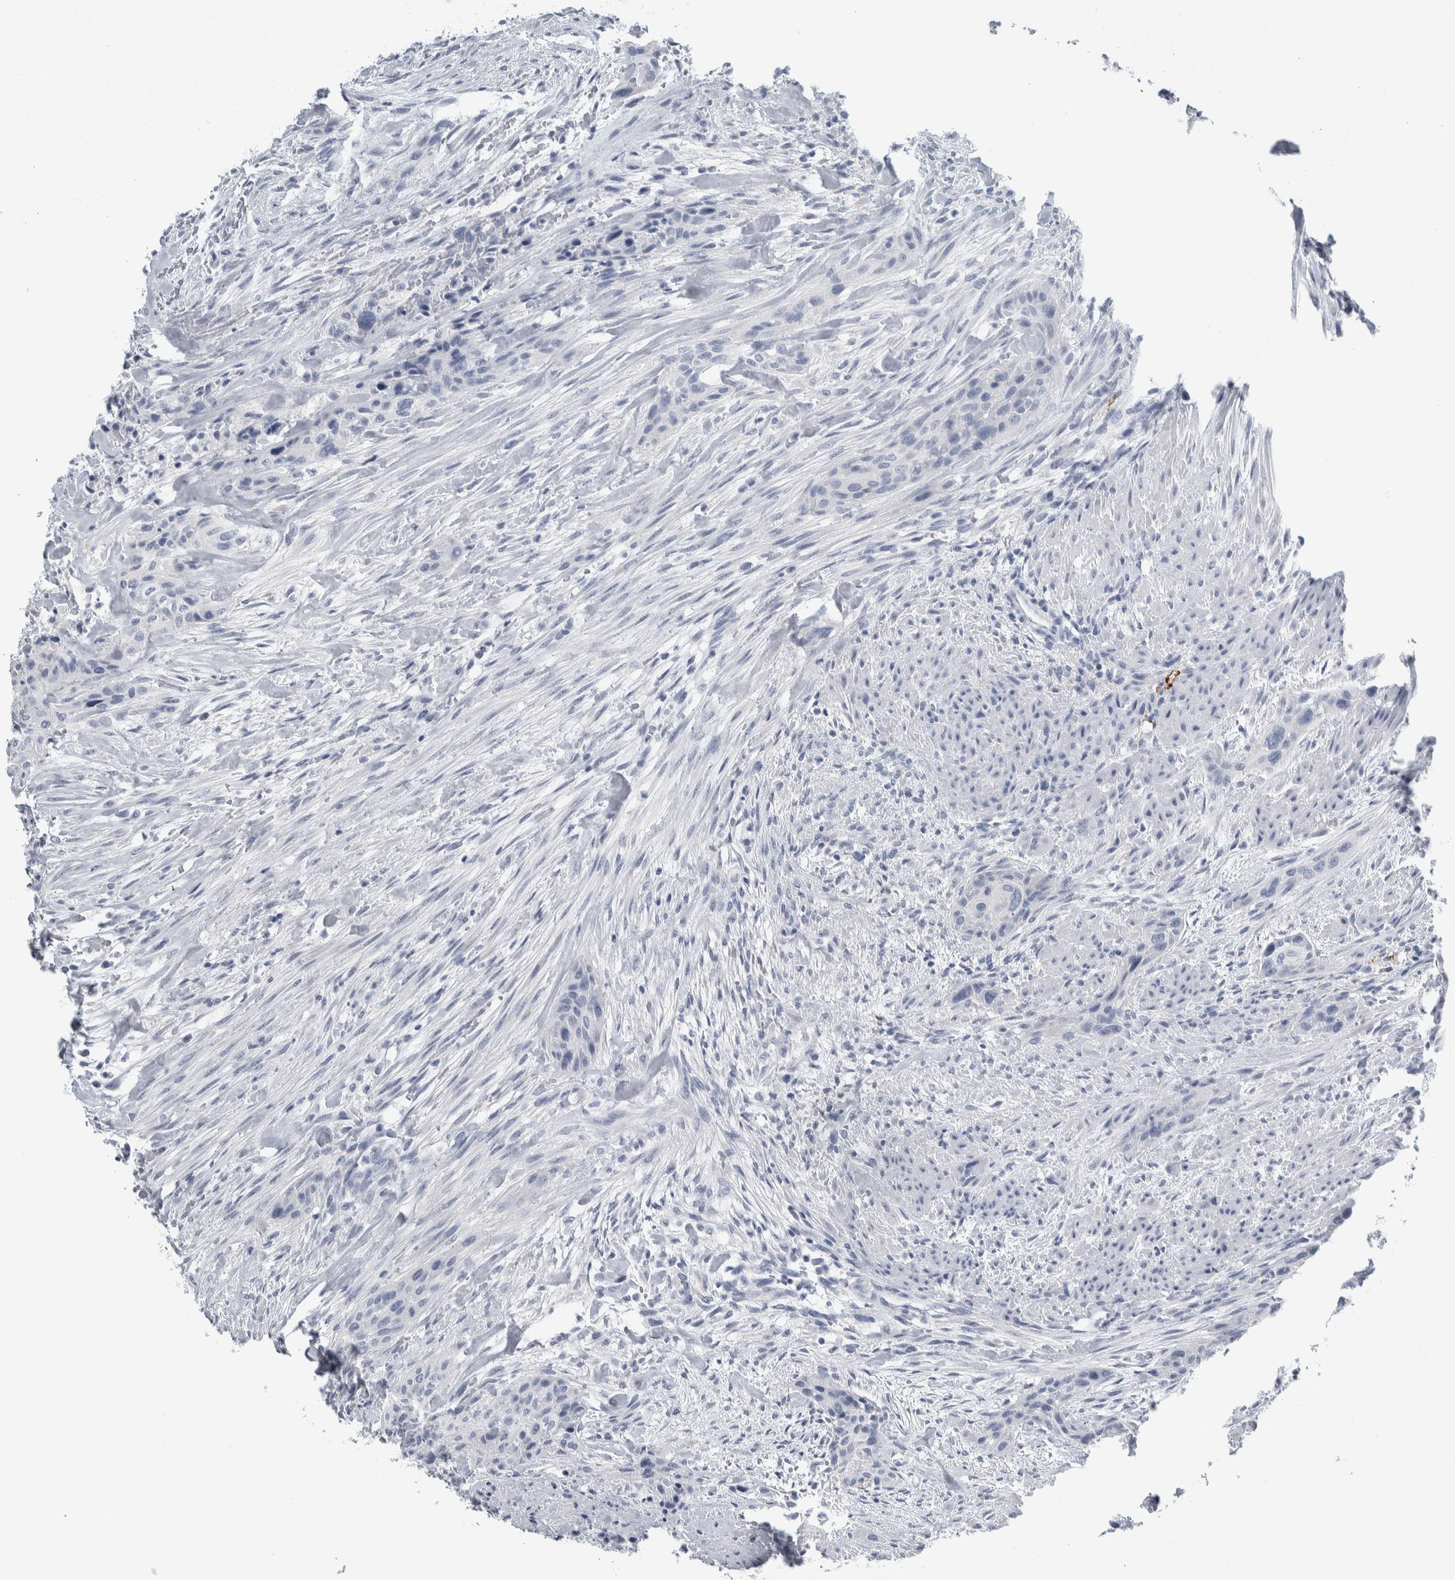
{"staining": {"intensity": "negative", "quantity": "none", "location": "none"}, "tissue": "urothelial cancer", "cell_type": "Tumor cells", "image_type": "cancer", "snomed": [{"axis": "morphology", "description": "Urothelial carcinoma, High grade"}, {"axis": "topography", "description": "Urinary bladder"}], "caption": "Urothelial carcinoma (high-grade) was stained to show a protein in brown. There is no significant expression in tumor cells.", "gene": "CDH17", "patient": {"sex": "male", "age": 35}}